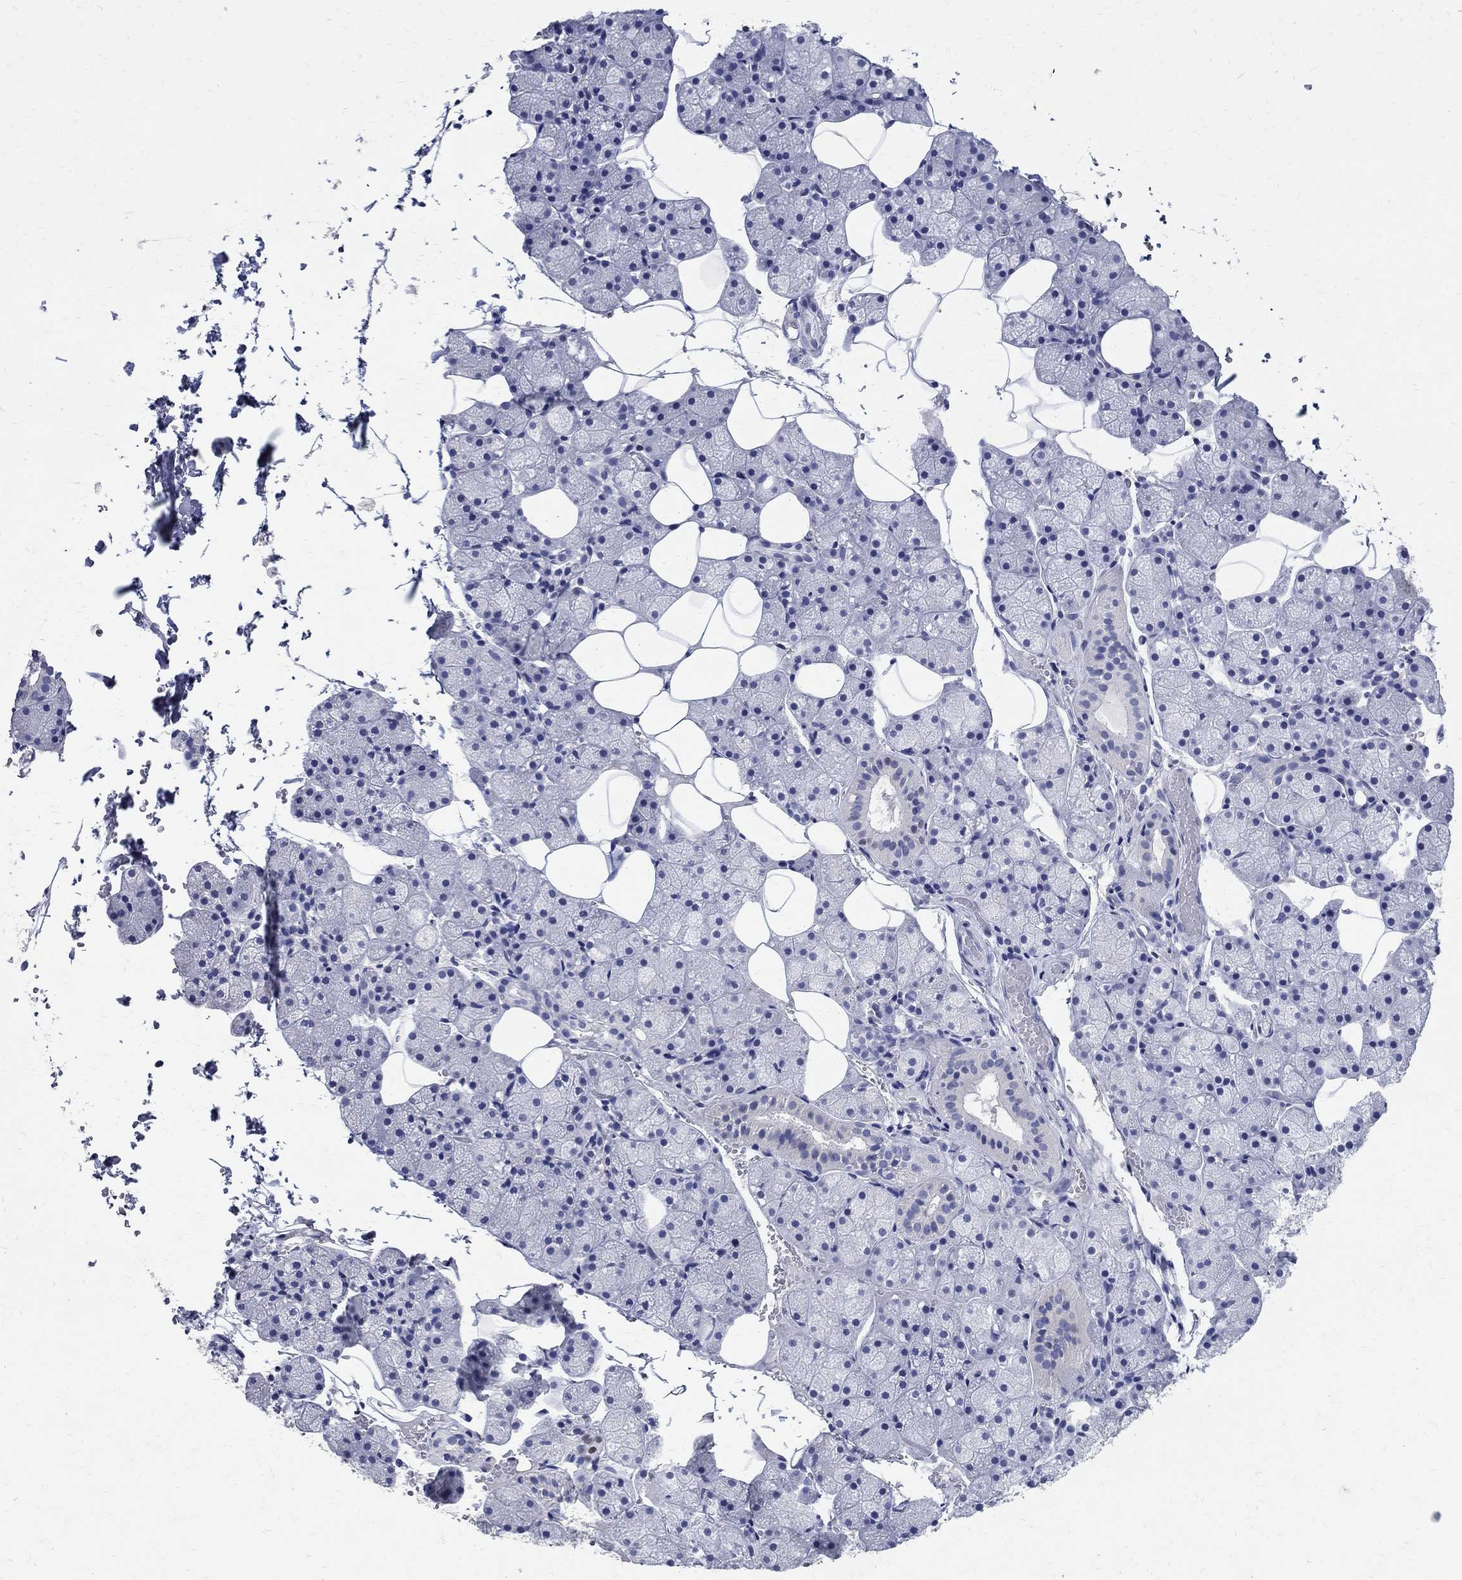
{"staining": {"intensity": "moderate", "quantity": "<25%", "location": "nuclear"}, "tissue": "salivary gland", "cell_type": "Glandular cells", "image_type": "normal", "snomed": [{"axis": "morphology", "description": "Normal tissue, NOS"}, {"axis": "topography", "description": "Salivary gland"}], "caption": "Immunohistochemical staining of unremarkable salivary gland demonstrates low levels of moderate nuclear positivity in about <25% of glandular cells.", "gene": "SOX2", "patient": {"sex": "male", "age": 38}}